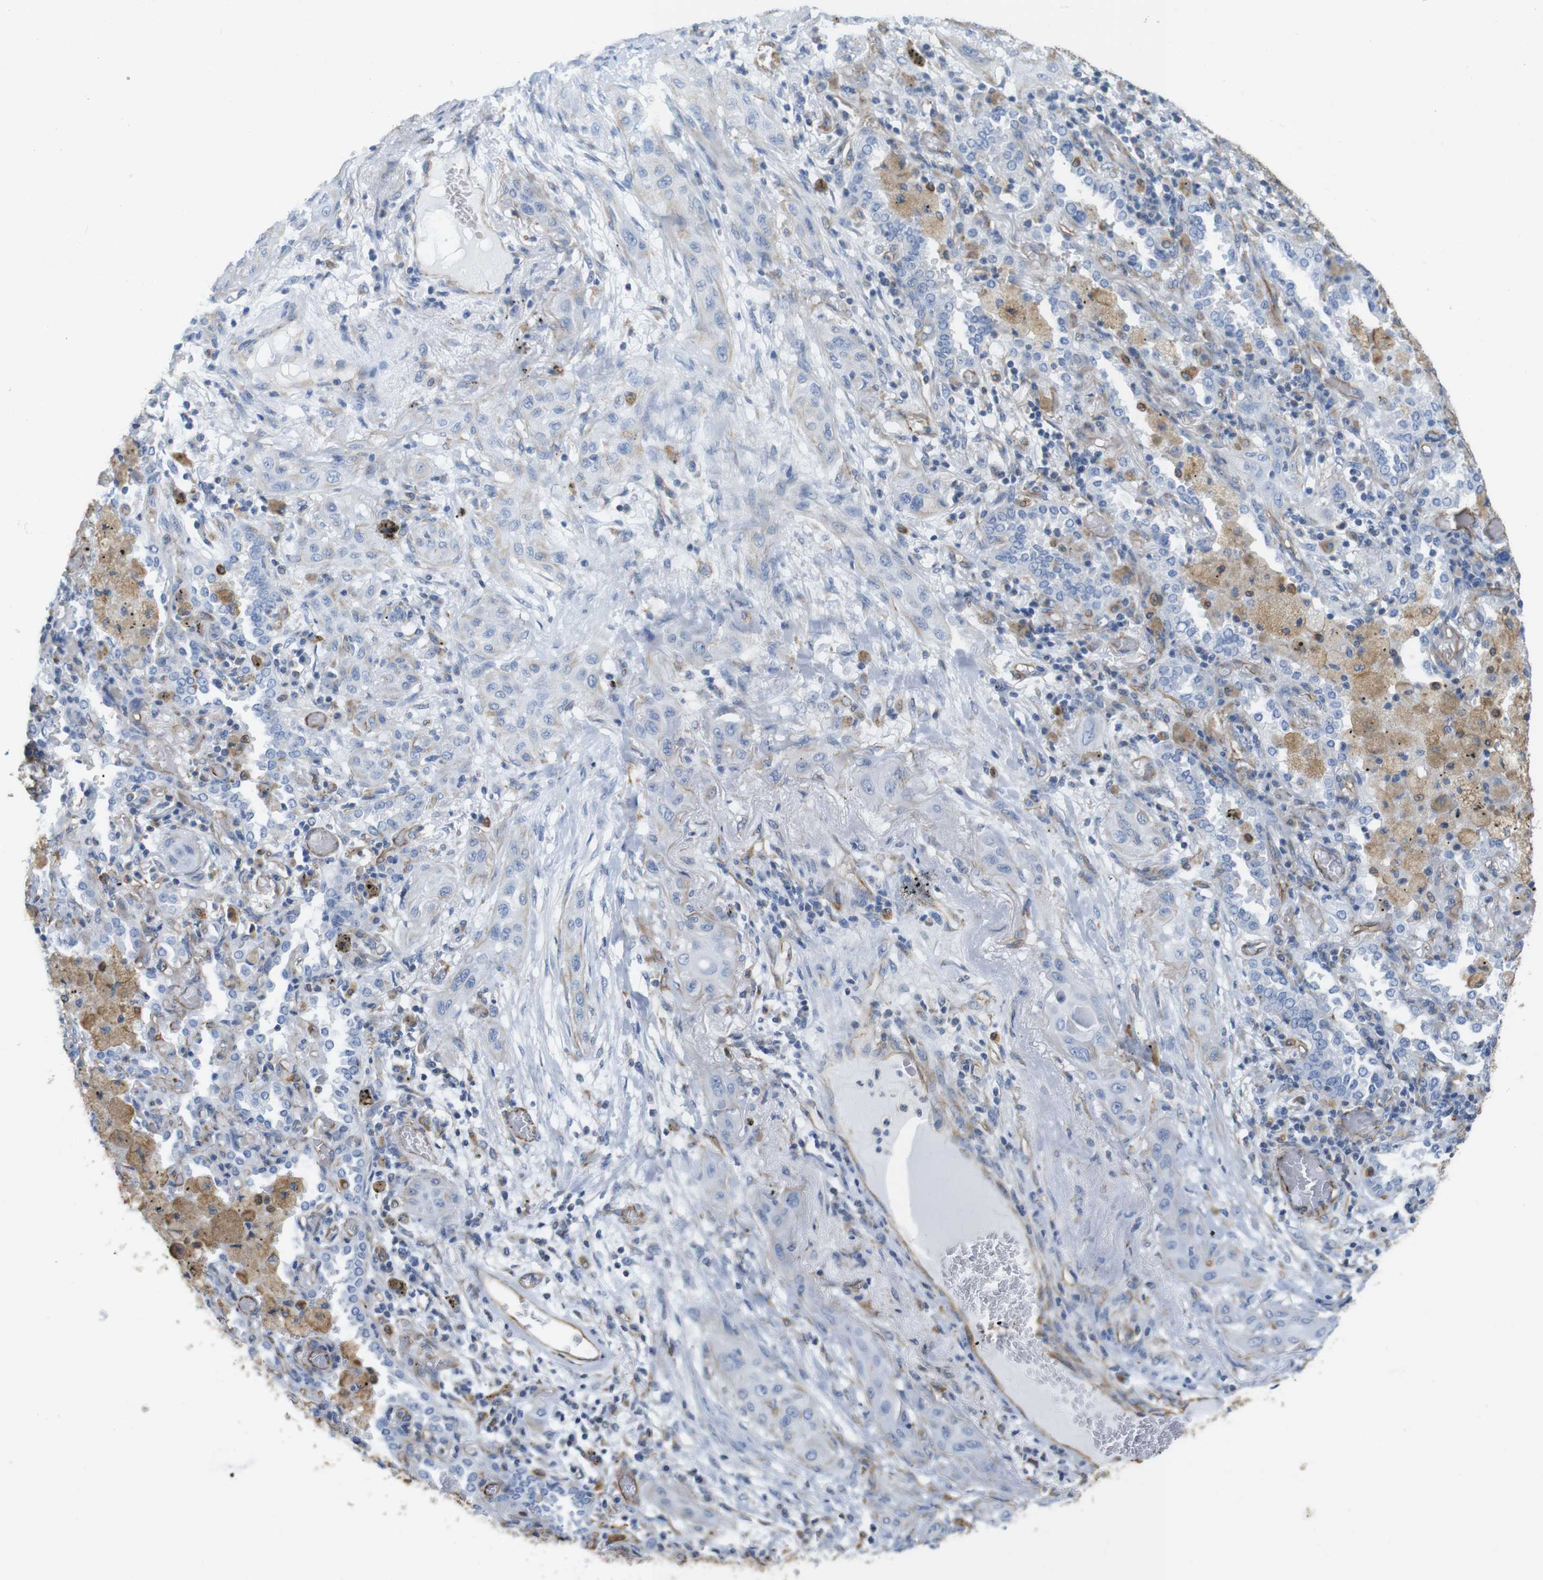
{"staining": {"intensity": "negative", "quantity": "none", "location": "none"}, "tissue": "lung cancer", "cell_type": "Tumor cells", "image_type": "cancer", "snomed": [{"axis": "morphology", "description": "Squamous cell carcinoma, NOS"}, {"axis": "topography", "description": "Lung"}], "caption": "A high-resolution micrograph shows IHC staining of lung cancer, which exhibits no significant expression in tumor cells. Nuclei are stained in blue.", "gene": "MS4A10", "patient": {"sex": "female", "age": 47}}